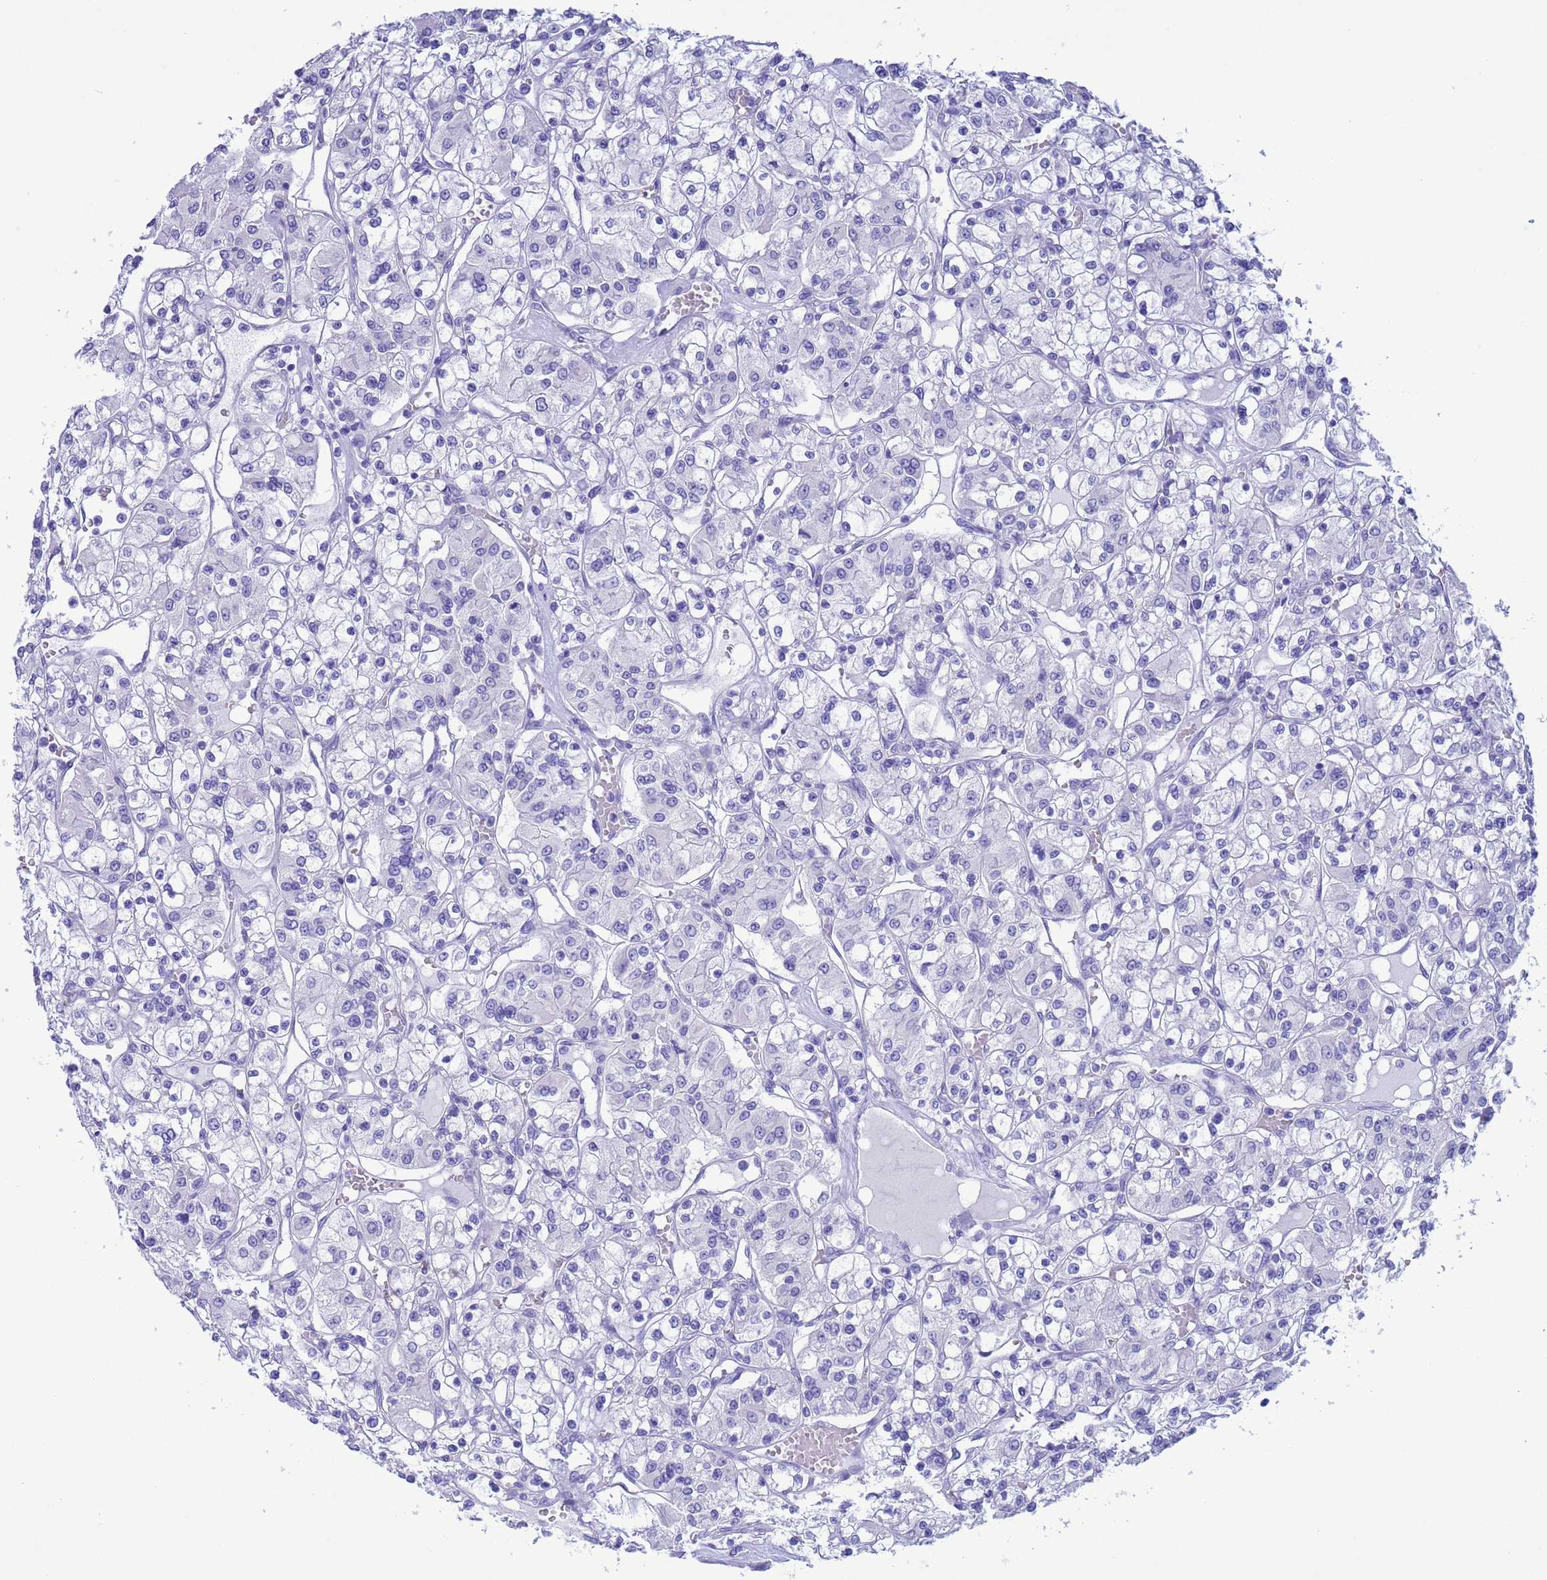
{"staining": {"intensity": "negative", "quantity": "none", "location": "none"}, "tissue": "renal cancer", "cell_type": "Tumor cells", "image_type": "cancer", "snomed": [{"axis": "morphology", "description": "Adenocarcinoma, NOS"}, {"axis": "topography", "description": "Kidney"}], "caption": "DAB (3,3'-diaminobenzidine) immunohistochemical staining of renal cancer displays no significant expression in tumor cells. (Immunohistochemistry (ihc), brightfield microscopy, high magnification).", "gene": "GSTM1", "patient": {"sex": "female", "age": 59}}